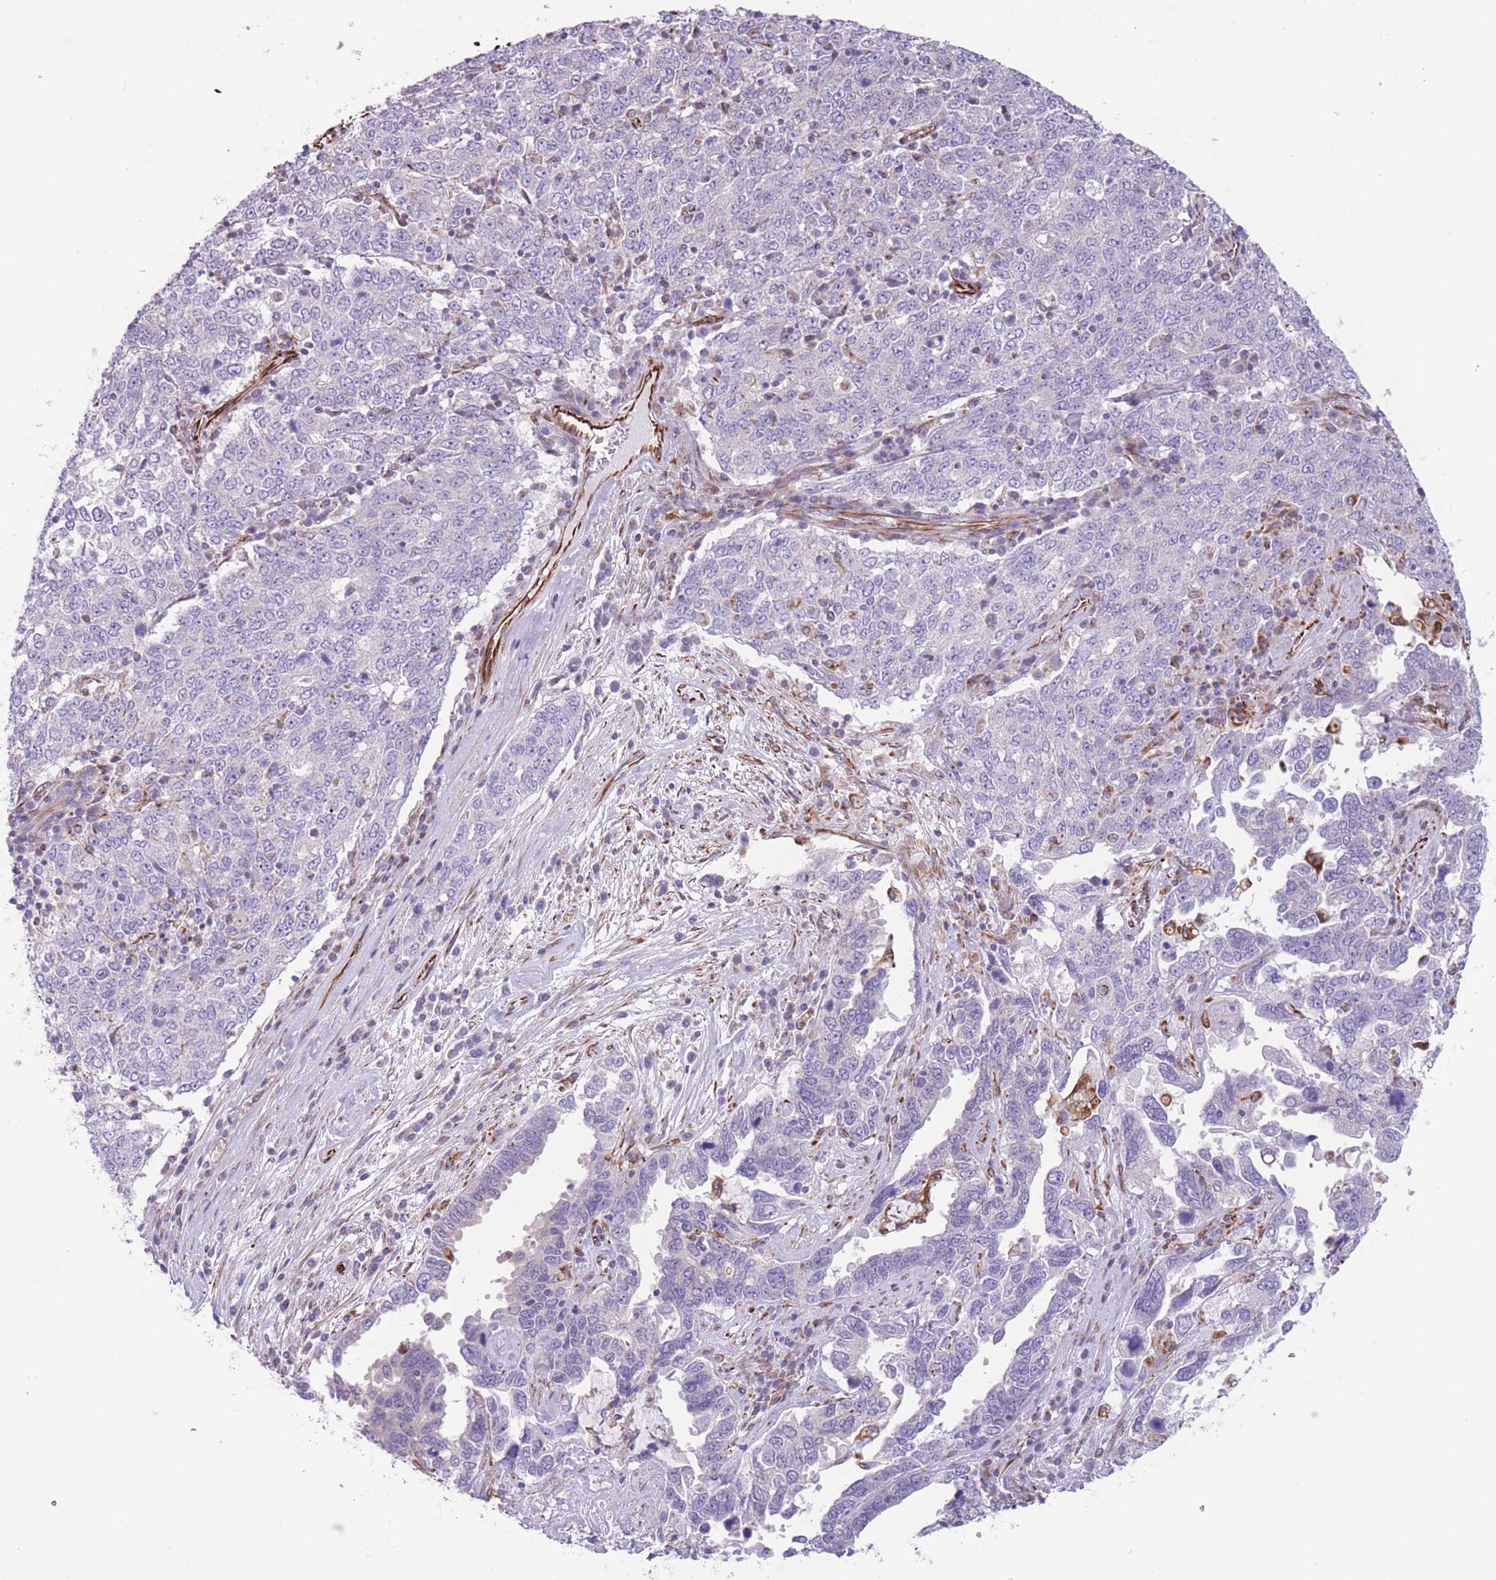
{"staining": {"intensity": "negative", "quantity": "none", "location": "none"}, "tissue": "ovarian cancer", "cell_type": "Tumor cells", "image_type": "cancer", "snomed": [{"axis": "morphology", "description": "Carcinoma, endometroid"}, {"axis": "topography", "description": "Ovary"}], "caption": "This is a micrograph of IHC staining of ovarian cancer, which shows no positivity in tumor cells.", "gene": "PTCD1", "patient": {"sex": "female", "age": 62}}